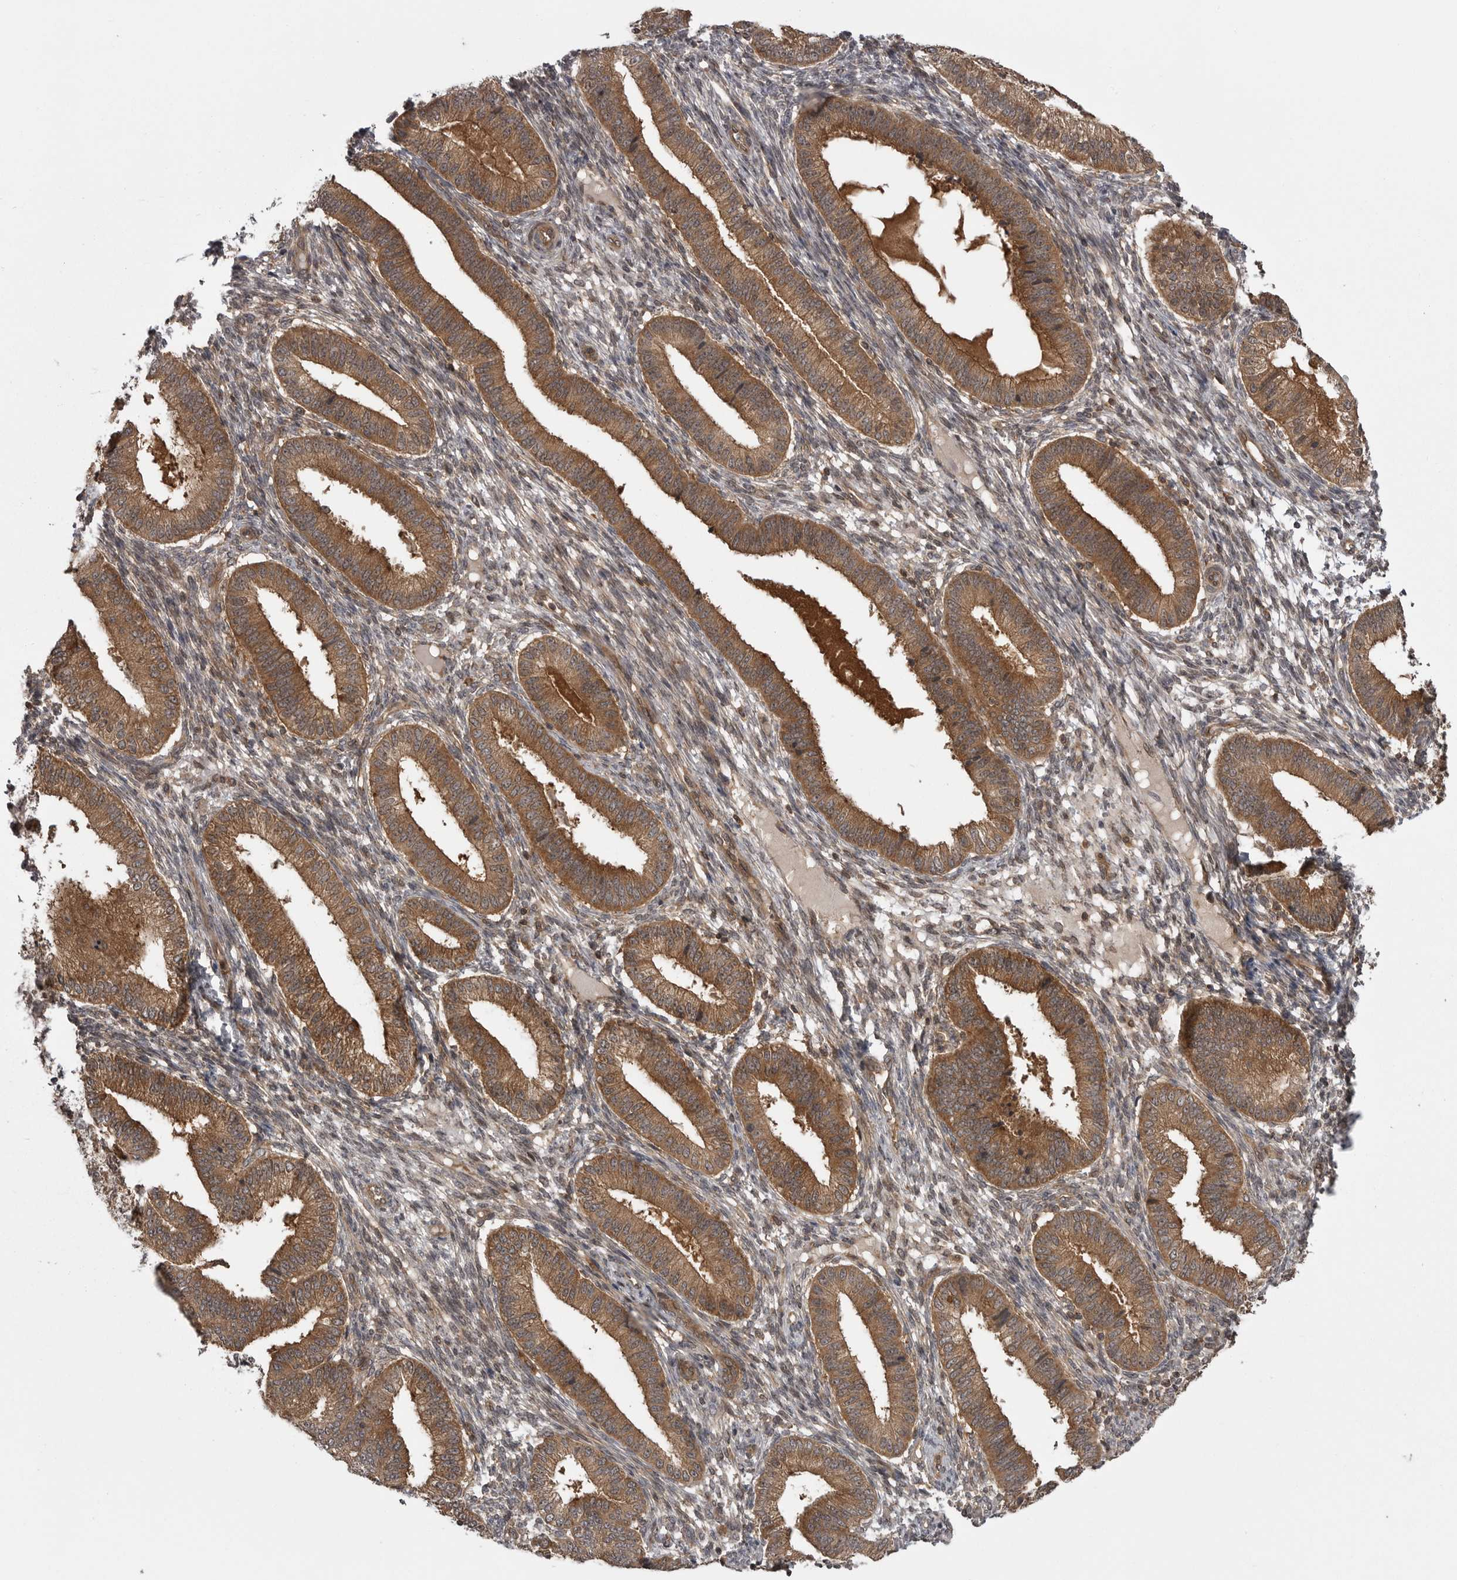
{"staining": {"intensity": "moderate", "quantity": ">75%", "location": "cytoplasmic/membranous"}, "tissue": "endometrium", "cell_type": "Cells in endometrial stroma", "image_type": "normal", "snomed": [{"axis": "morphology", "description": "Normal tissue, NOS"}, {"axis": "topography", "description": "Endometrium"}], "caption": "High-magnification brightfield microscopy of benign endometrium stained with DAB (3,3'-diaminobenzidine) (brown) and counterstained with hematoxylin (blue). cells in endometrial stroma exhibit moderate cytoplasmic/membranous positivity is present in about>75% of cells.", "gene": "STK24", "patient": {"sex": "female", "age": 39}}